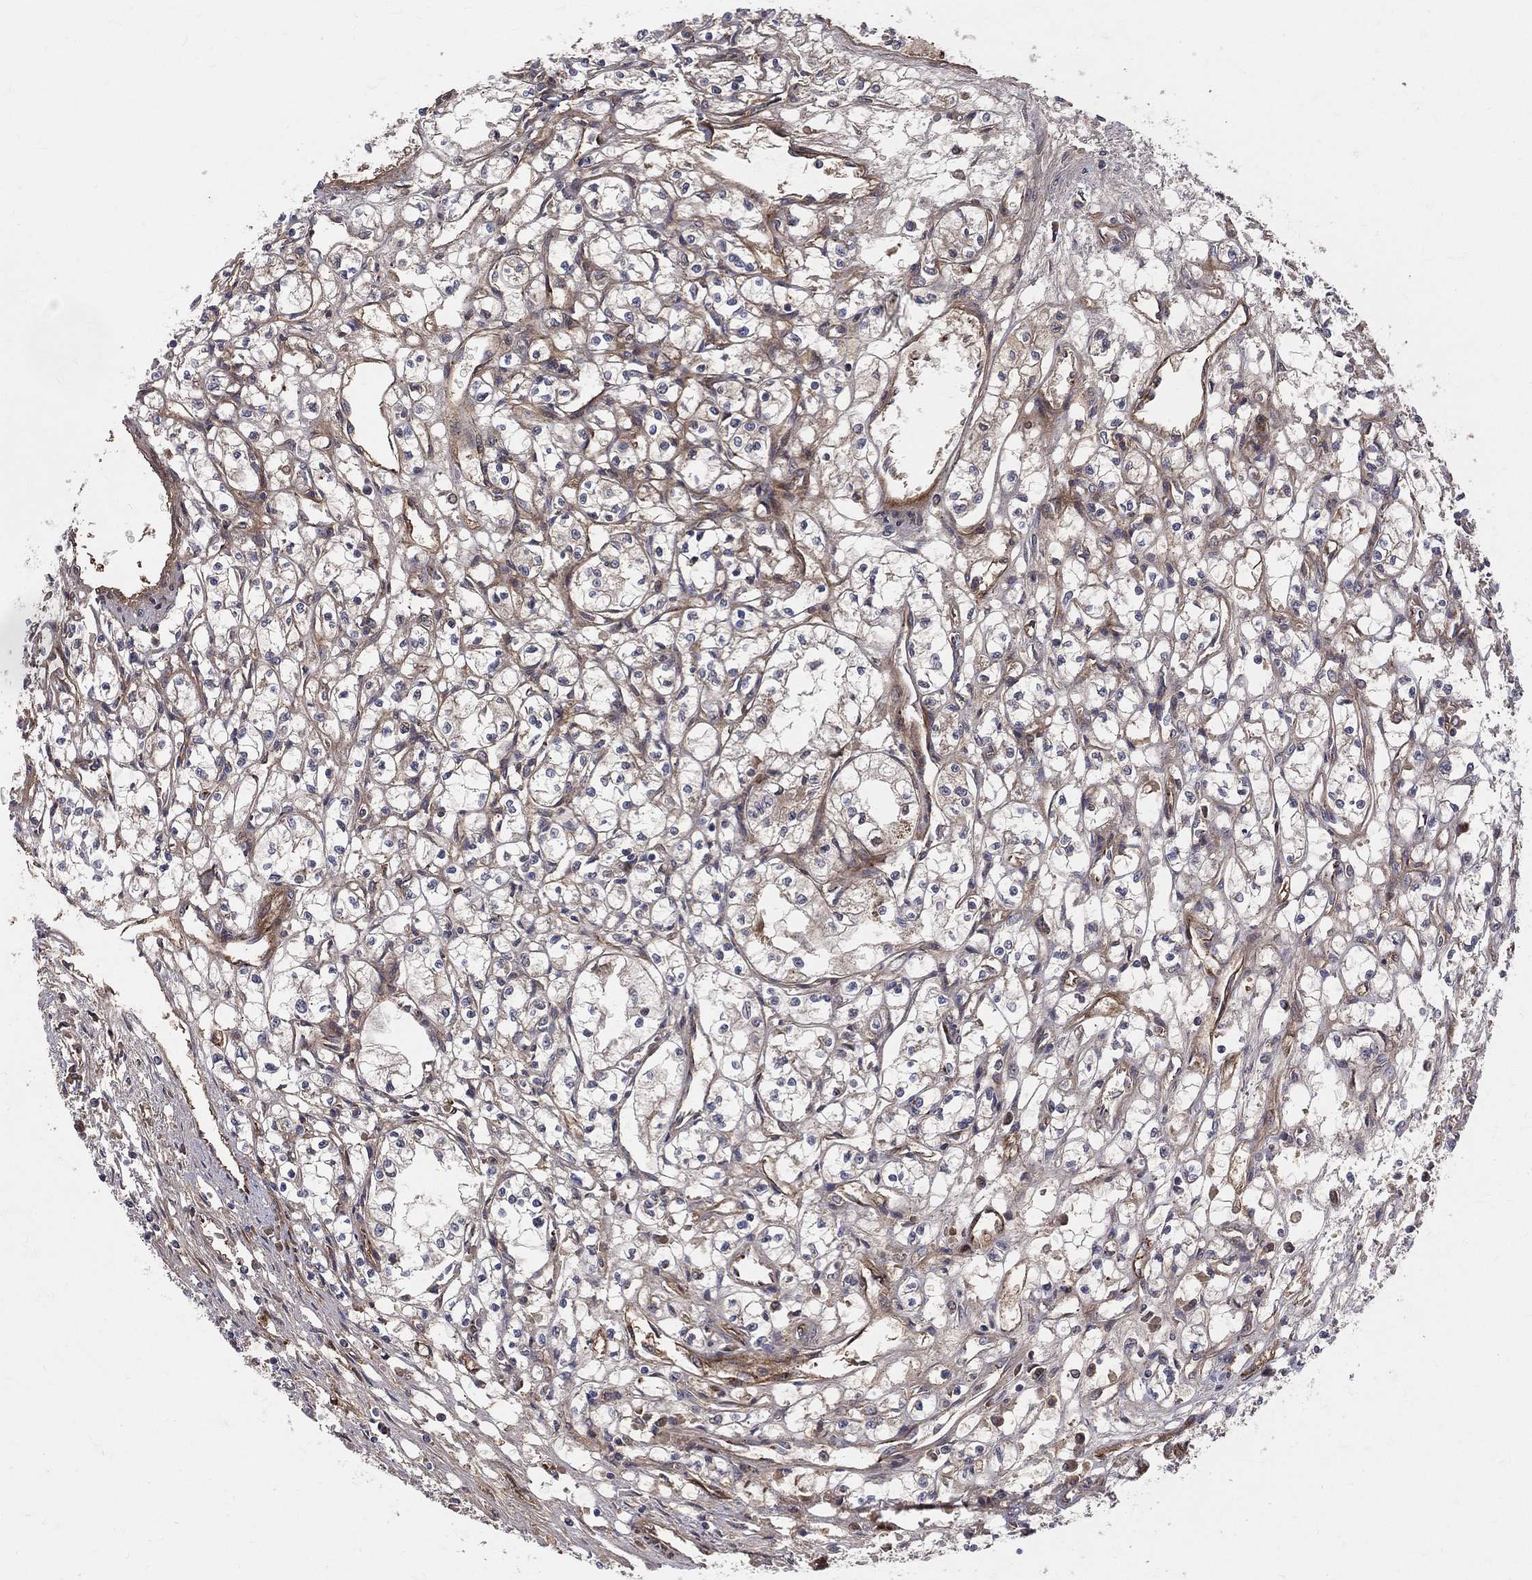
{"staining": {"intensity": "weak", "quantity": ">75%", "location": "cytoplasmic/membranous"}, "tissue": "renal cancer", "cell_type": "Tumor cells", "image_type": "cancer", "snomed": [{"axis": "morphology", "description": "Adenocarcinoma, NOS"}, {"axis": "topography", "description": "Kidney"}], "caption": "Immunohistochemistry (DAB) staining of renal adenocarcinoma demonstrates weak cytoplasmic/membranous protein staining in about >75% of tumor cells. (DAB (3,3'-diaminobenzidine) = brown stain, brightfield microscopy at high magnification).", "gene": "ENTPD1", "patient": {"sex": "male", "age": 56}}